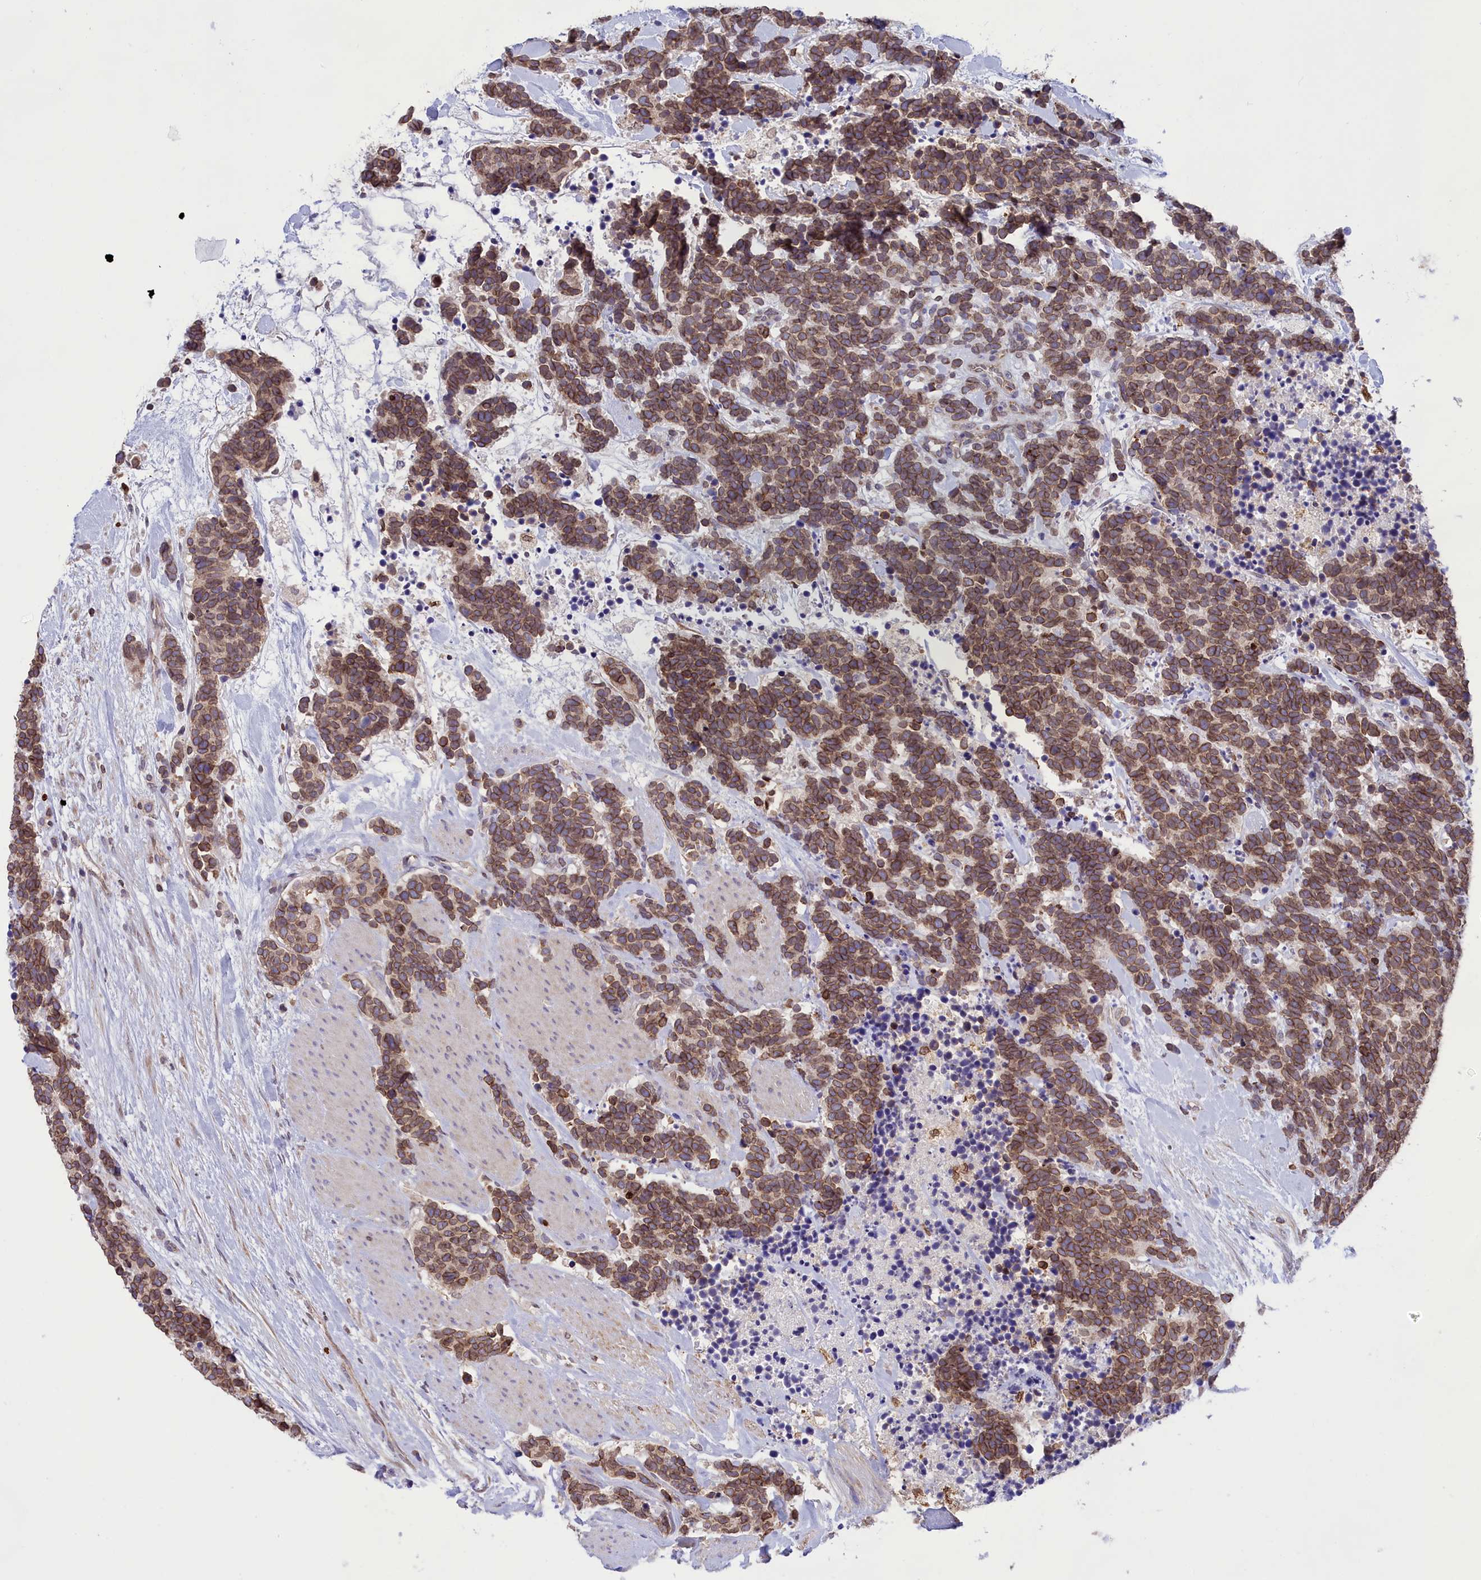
{"staining": {"intensity": "moderate", "quantity": ">75%", "location": "cytoplasmic/membranous"}, "tissue": "carcinoid", "cell_type": "Tumor cells", "image_type": "cancer", "snomed": [{"axis": "morphology", "description": "Carcinoma, NOS"}, {"axis": "morphology", "description": "Carcinoid, malignant, NOS"}, {"axis": "topography", "description": "Prostate"}], "caption": "Brown immunohistochemical staining in human carcinoid demonstrates moderate cytoplasmic/membranous staining in approximately >75% of tumor cells.", "gene": "PKHD1L1", "patient": {"sex": "male", "age": 57}}